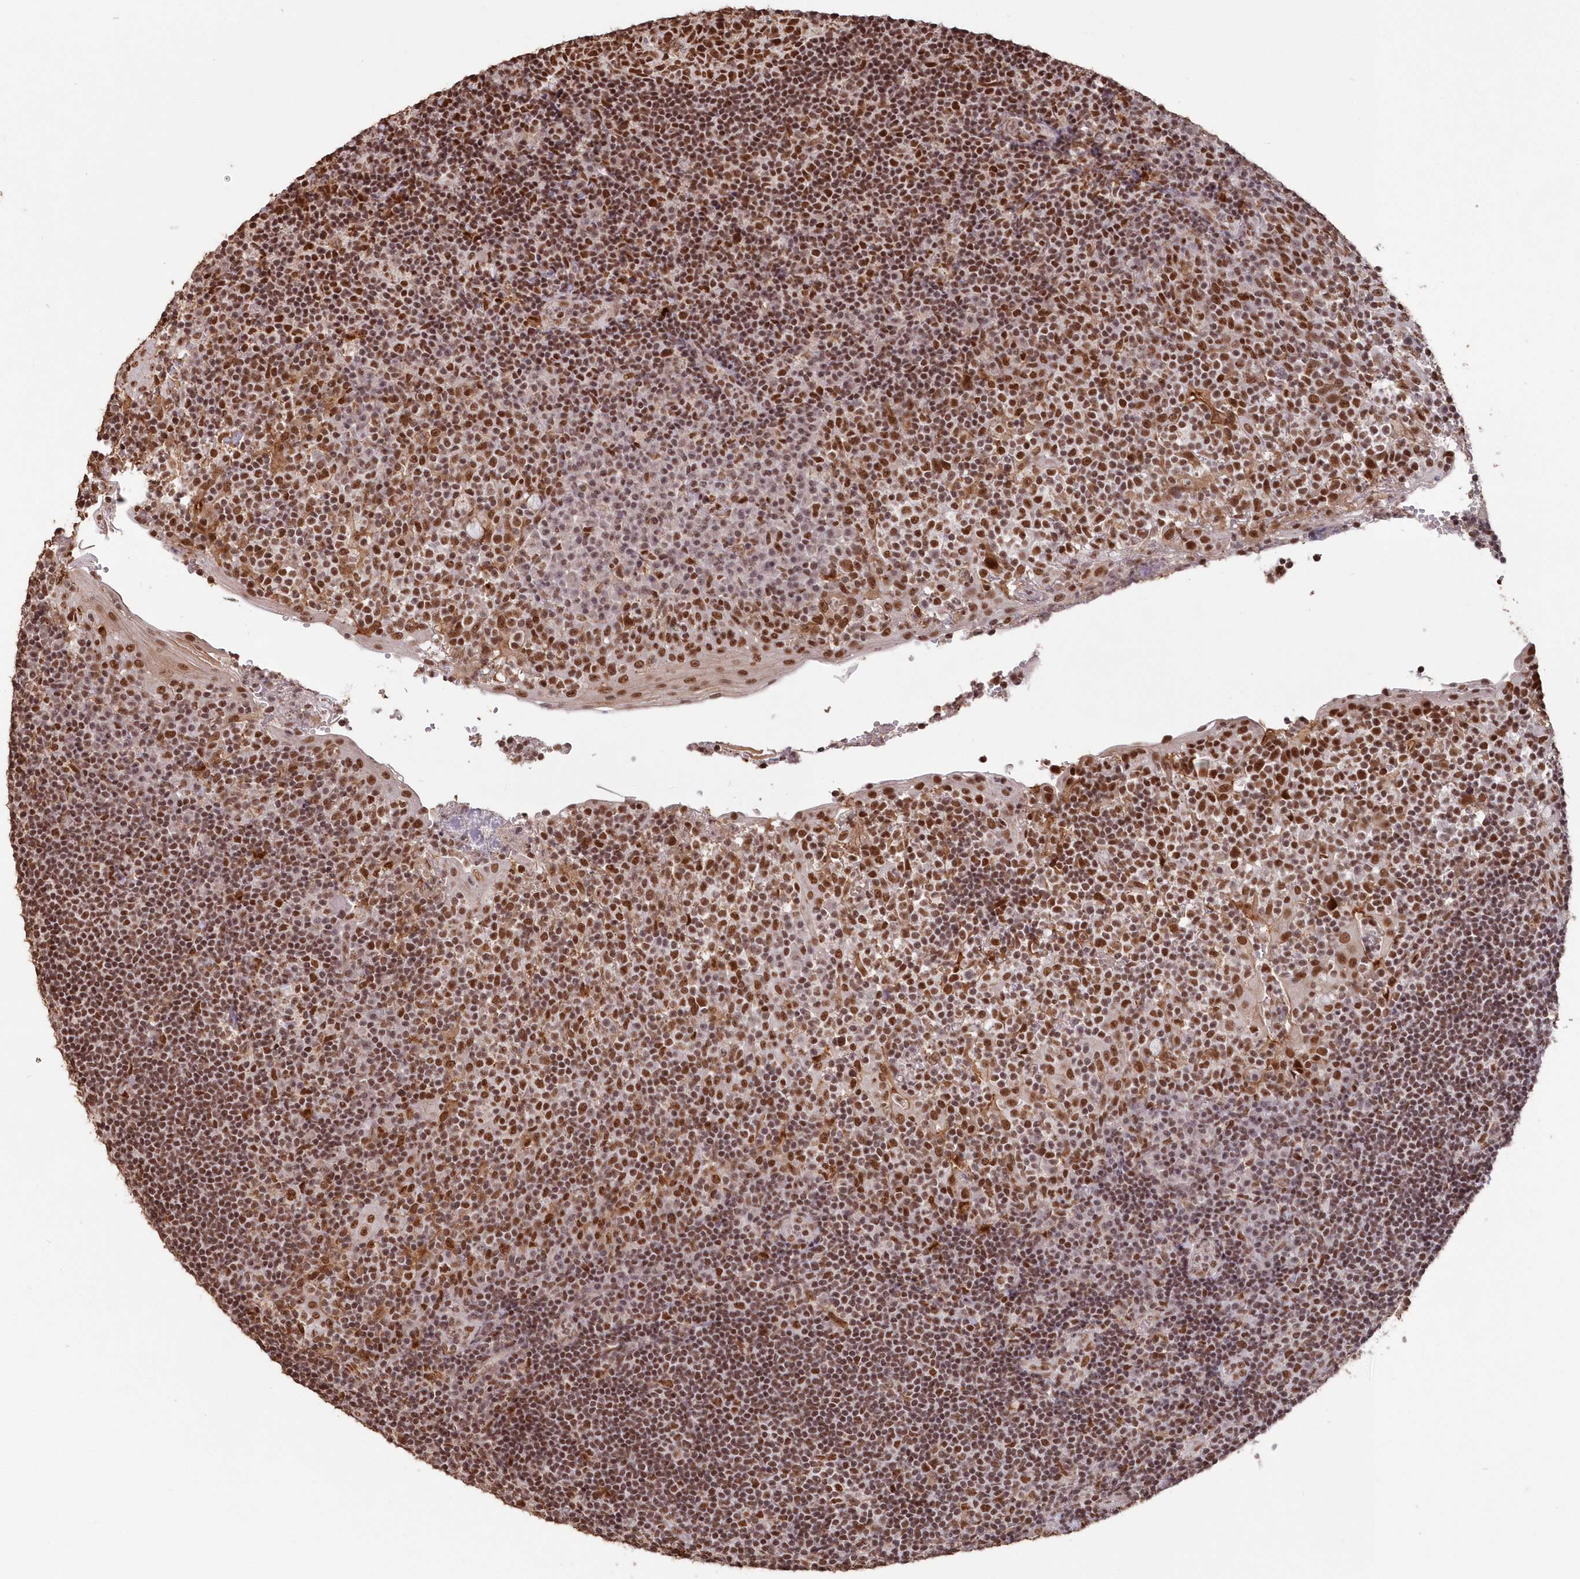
{"staining": {"intensity": "moderate", "quantity": ">75%", "location": "nuclear"}, "tissue": "tonsil", "cell_type": "Germinal center cells", "image_type": "normal", "snomed": [{"axis": "morphology", "description": "Normal tissue, NOS"}, {"axis": "topography", "description": "Tonsil"}], "caption": "Immunohistochemical staining of normal human tonsil exhibits medium levels of moderate nuclear expression in approximately >75% of germinal center cells.", "gene": "PDS5A", "patient": {"sex": "female", "age": 40}}